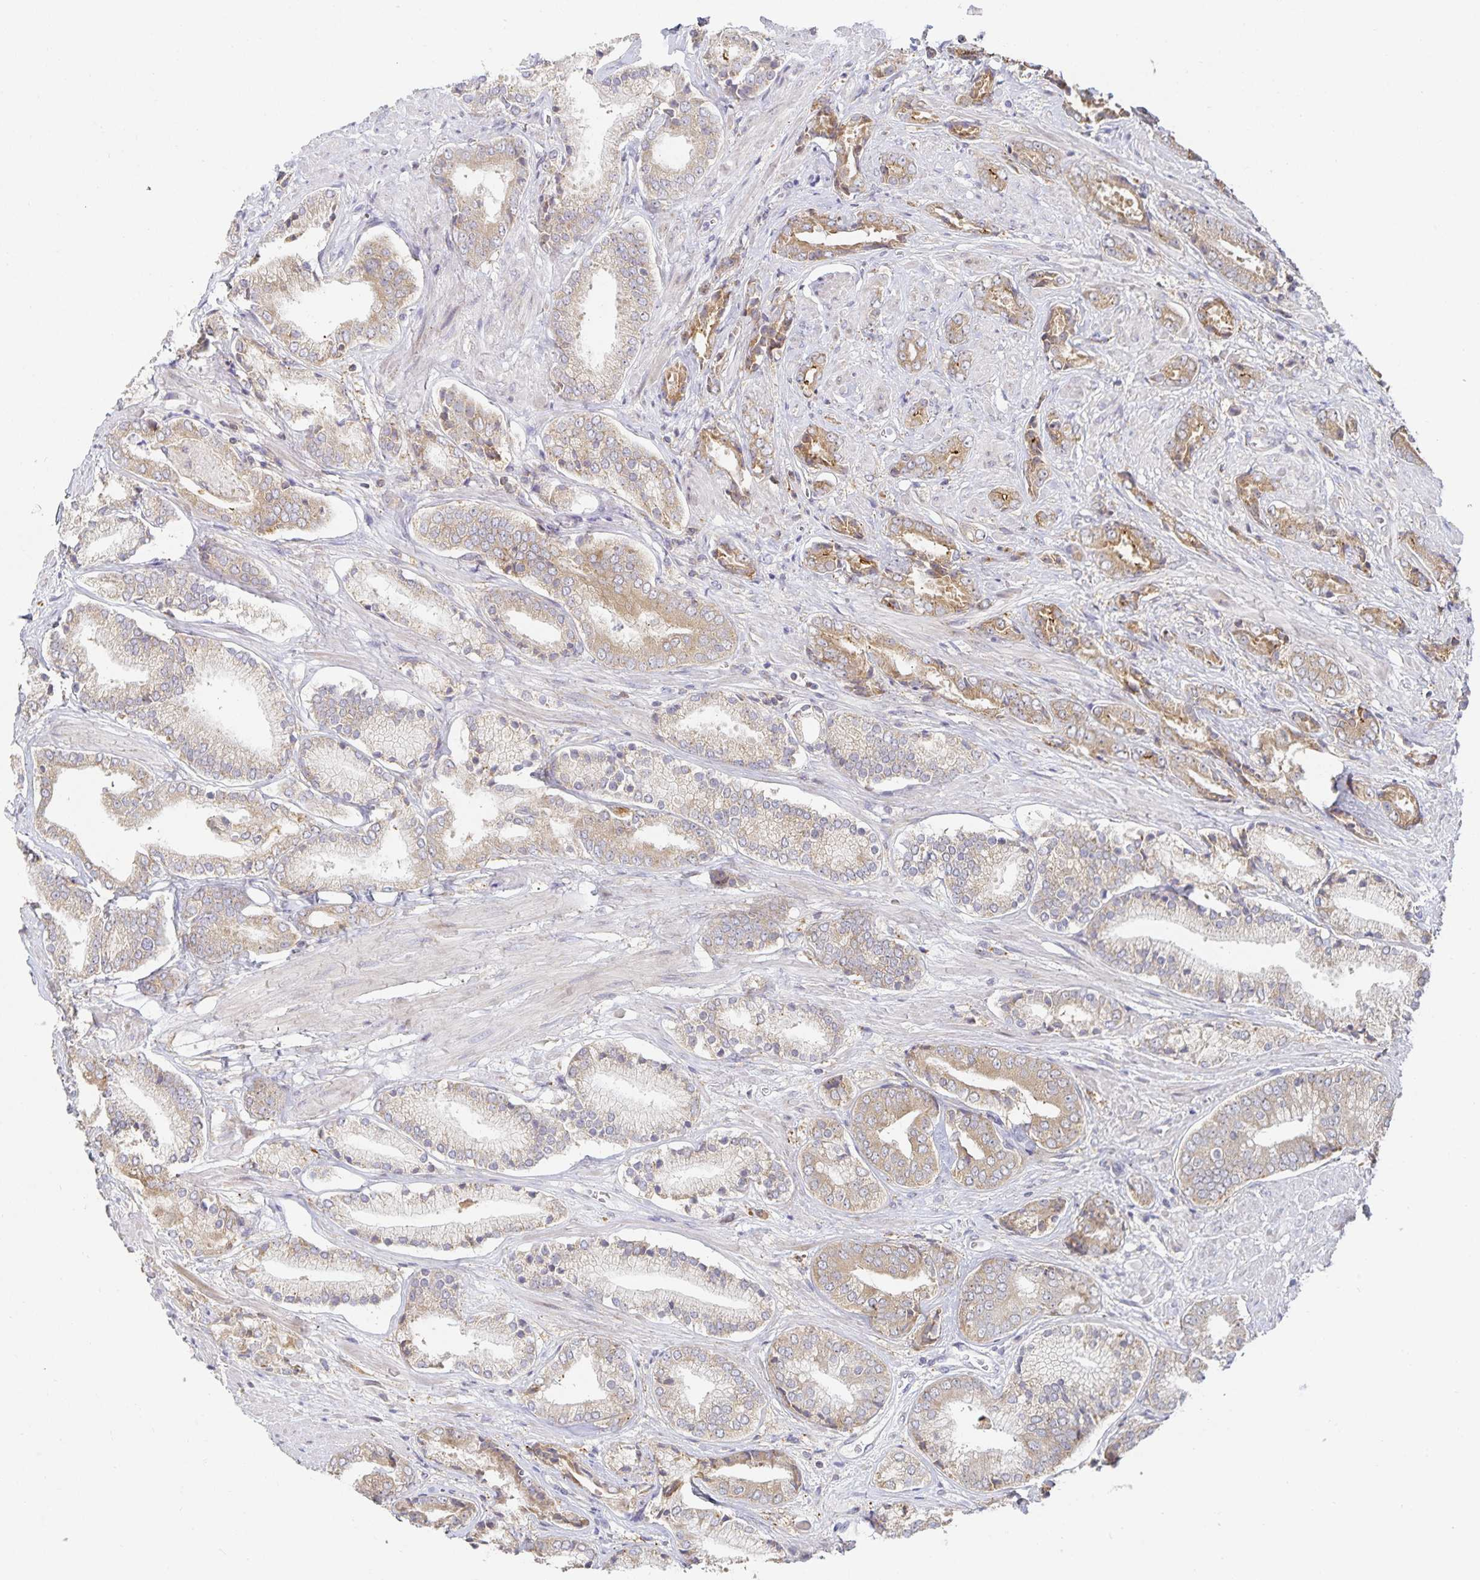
{"staining": {"intensity": "weak", "quantity": ">75%", "location": "cytoplasmic/membranous"}, "tissue": "prostate cancer", "cell_type": "Tumor cells", "image_type": "cancer", "snomed": [{"axis": "morphology", "description": "Adenocarcinoma, High grade"}, {"axis": "topography", "description": "Prostate"}], "caption": "Prostate cancer stained with a brown dye reveals weak cytoplasmic/membranous positive expression in approximately >75% of tumor cells.", "gene": "NOMO1", "patient": {"sex": "male", "age": 56}}